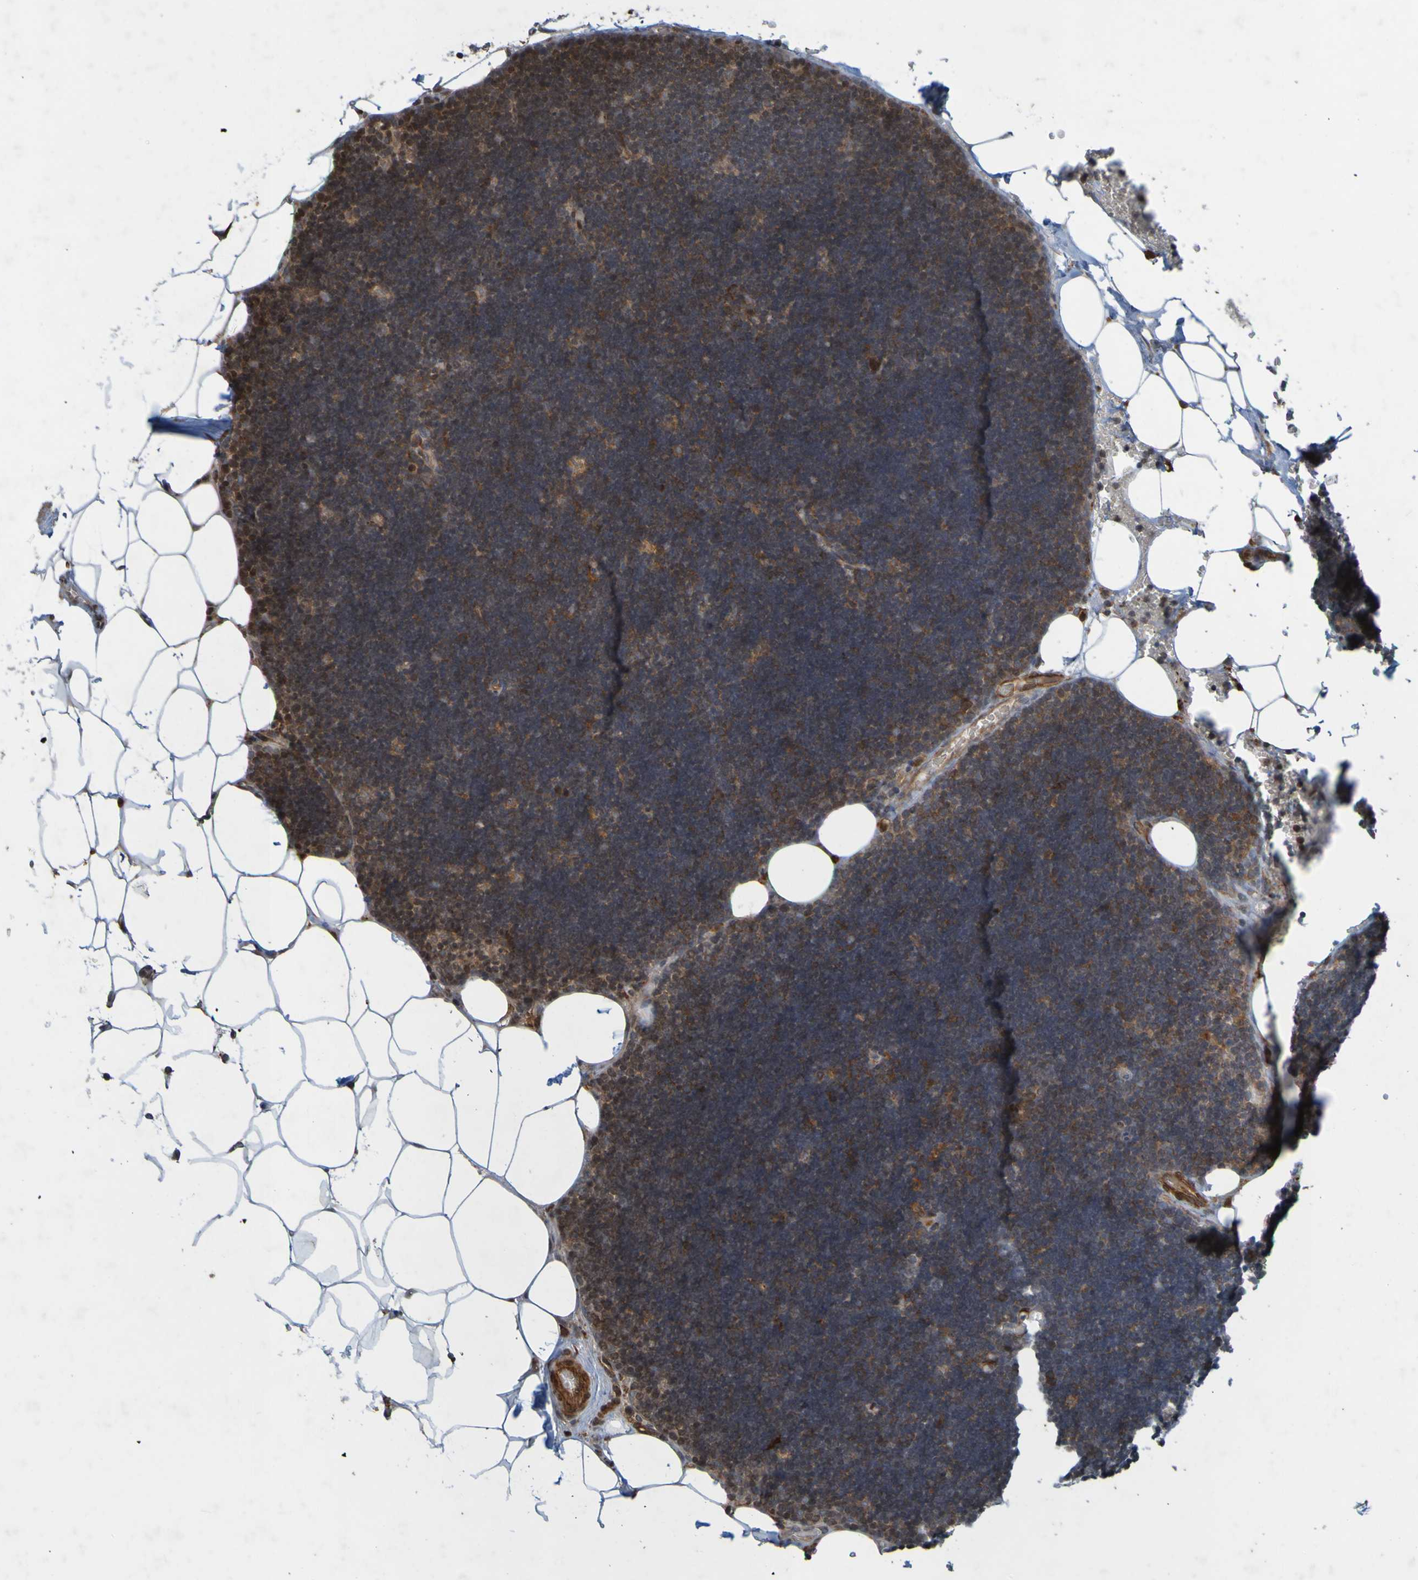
{"staining": {"intensity": "moderate", "quantity": "<25%", "location": "cytoplasmic/membranous"}, "tissue": "lymph node", "cell_type": "Germinal center cells", "image_type": "normal", "snomed": [{"axis": "morphology", "description": "Normal tissue, NOS"}, {"axis": "topography", "description": "Lymph node"}], "caption": "Unremarkable lymph node was stained to show a protein in brown. There is low levels of moderate cytoplasmic/membranous staining in about <25% of germinal center cells.", "gene": "GUCY1A1", "patient": {"sex": "male", "age": 33}}